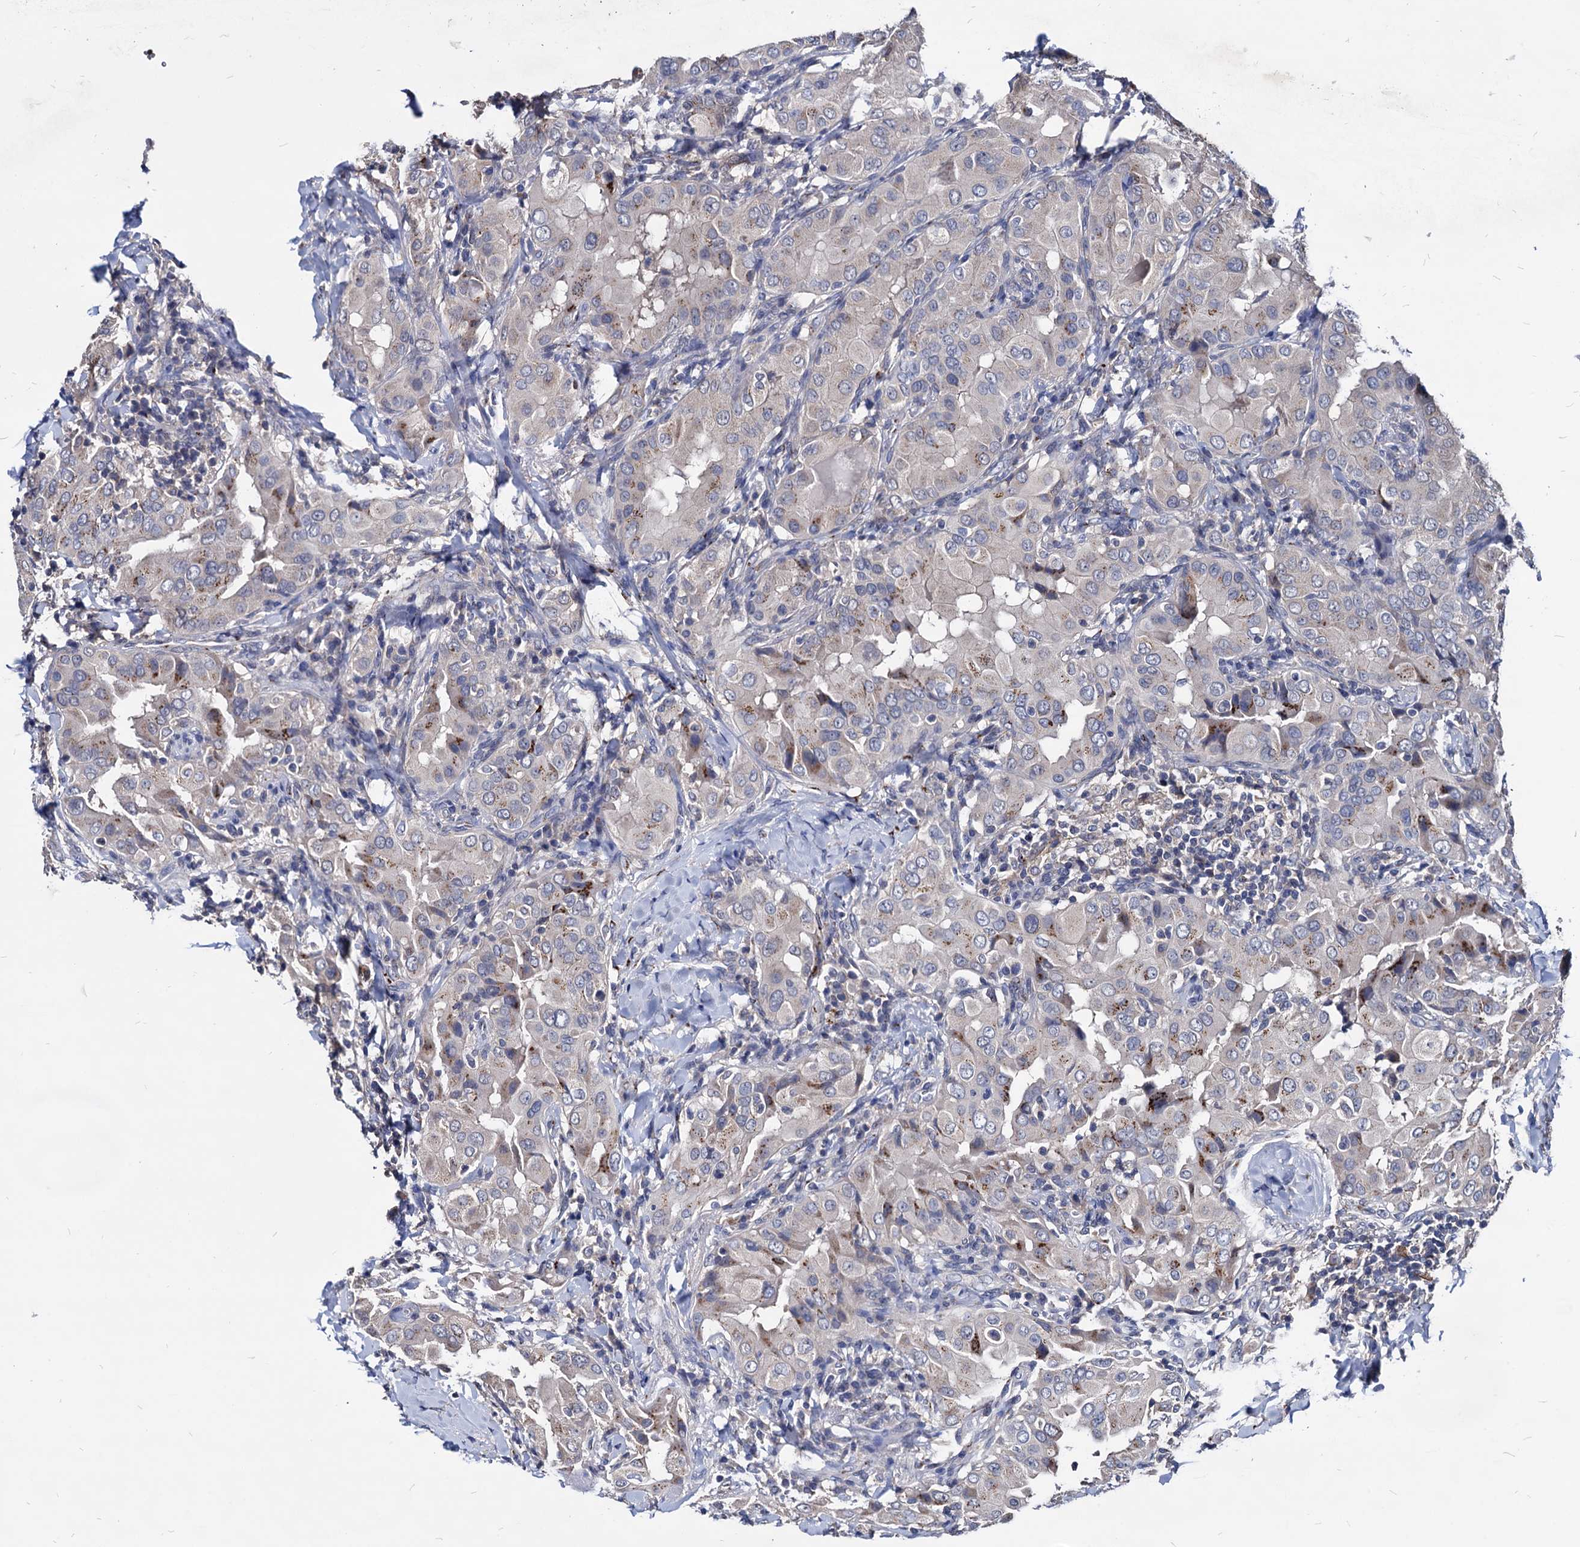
{"staining": {"intensity": "moderate", "quantity": "<25%", "location": "cytoplasmic/membranous"}, "tissue": "thyroid cancer", "cell_type": "Tumor cells", "image_type": "cancer", "snomed": [{"axis": "morphology", "description": "Papillary adenocarcinoma, NOS"}, {"axis": "topography", "description": "Thyroid gland"}], "caption": "Human thyroid cancer (papillary adenocarcinoma) stained with a brown dye exhibits moderate cytoplasmic/membranous positive expression in approximately <25% of tumor cells.", "gene": "ESD", "patient": {"sex": "male", "age": 33}}